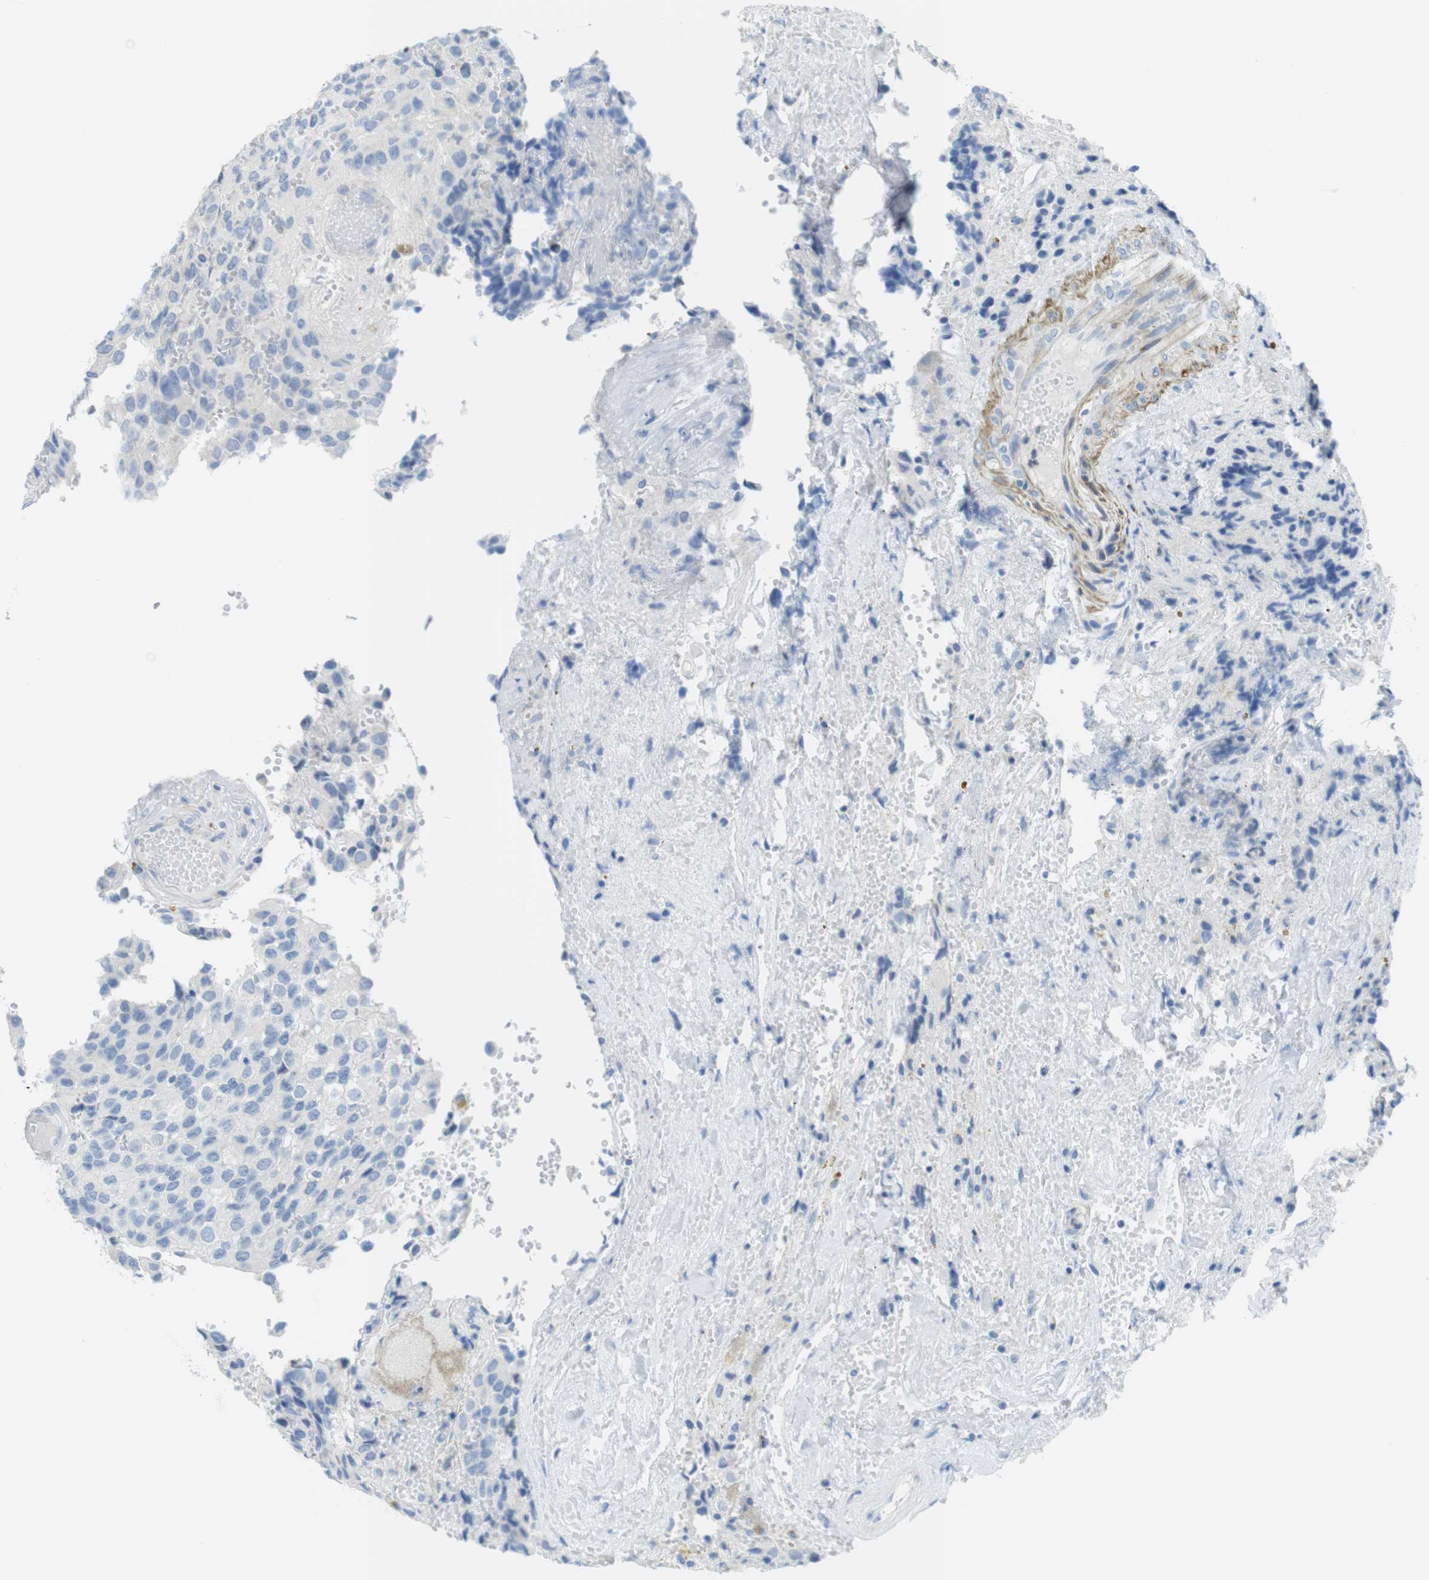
{"staining": {"intensity": "negative", "quantity": "none", "location": "none"}, "tissue": "glioma", "cell_type": "Tumor cells", "image_type": "cancer", "snomed": [{"axis": "morphology", "description": "Glioma, malignant, High grade"}, {"axis": "topography", "description": "Brain"}], "caption": "Glioma was stained to show a protein in brown. There is no significant staining in tumor cells. (Stains: DAB immunohistochemistry with hematoxylin counter stain, Microscopy: brightfield microscopy at high magnification).", "gene": "ASIC5", "patient": {"sex": "male", "age": 32}}